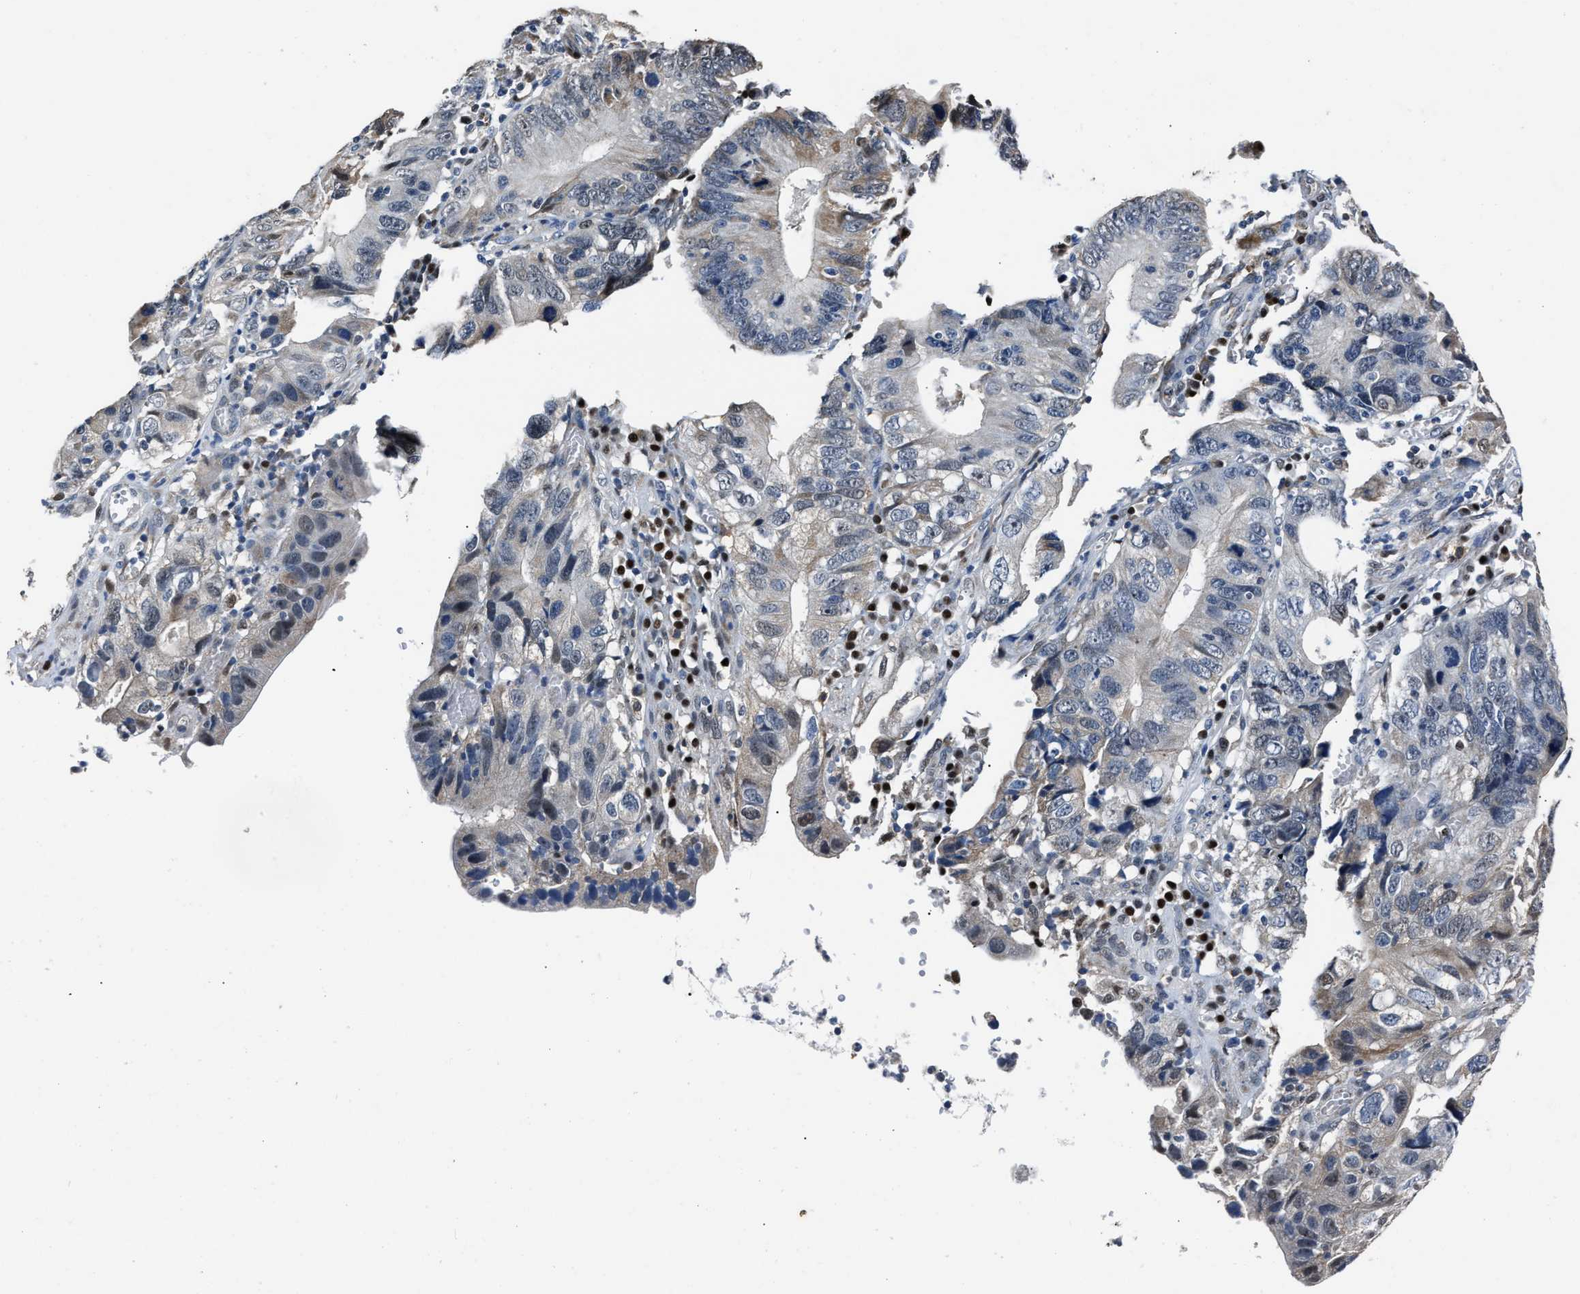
{"staining": {"intensity": "weak", "quantity": "<25%", "location": "cytoplasmic/membranous"}, "tissue": "stomach cancer", "cell_type": "Tumor cells", "image_type": "cancer", "snomed": [{"axis": "morphology", "description": "Adenocarcinoma, NOS"}, {"axis": "topography", "description": "Stomach"}], "caption": "Photomicrograph shows no significant protein expression in tumor cells of stomach adenocarcinoma.", "gene": "NSUN5", "patient": {"sex": "male", "age": 59}}